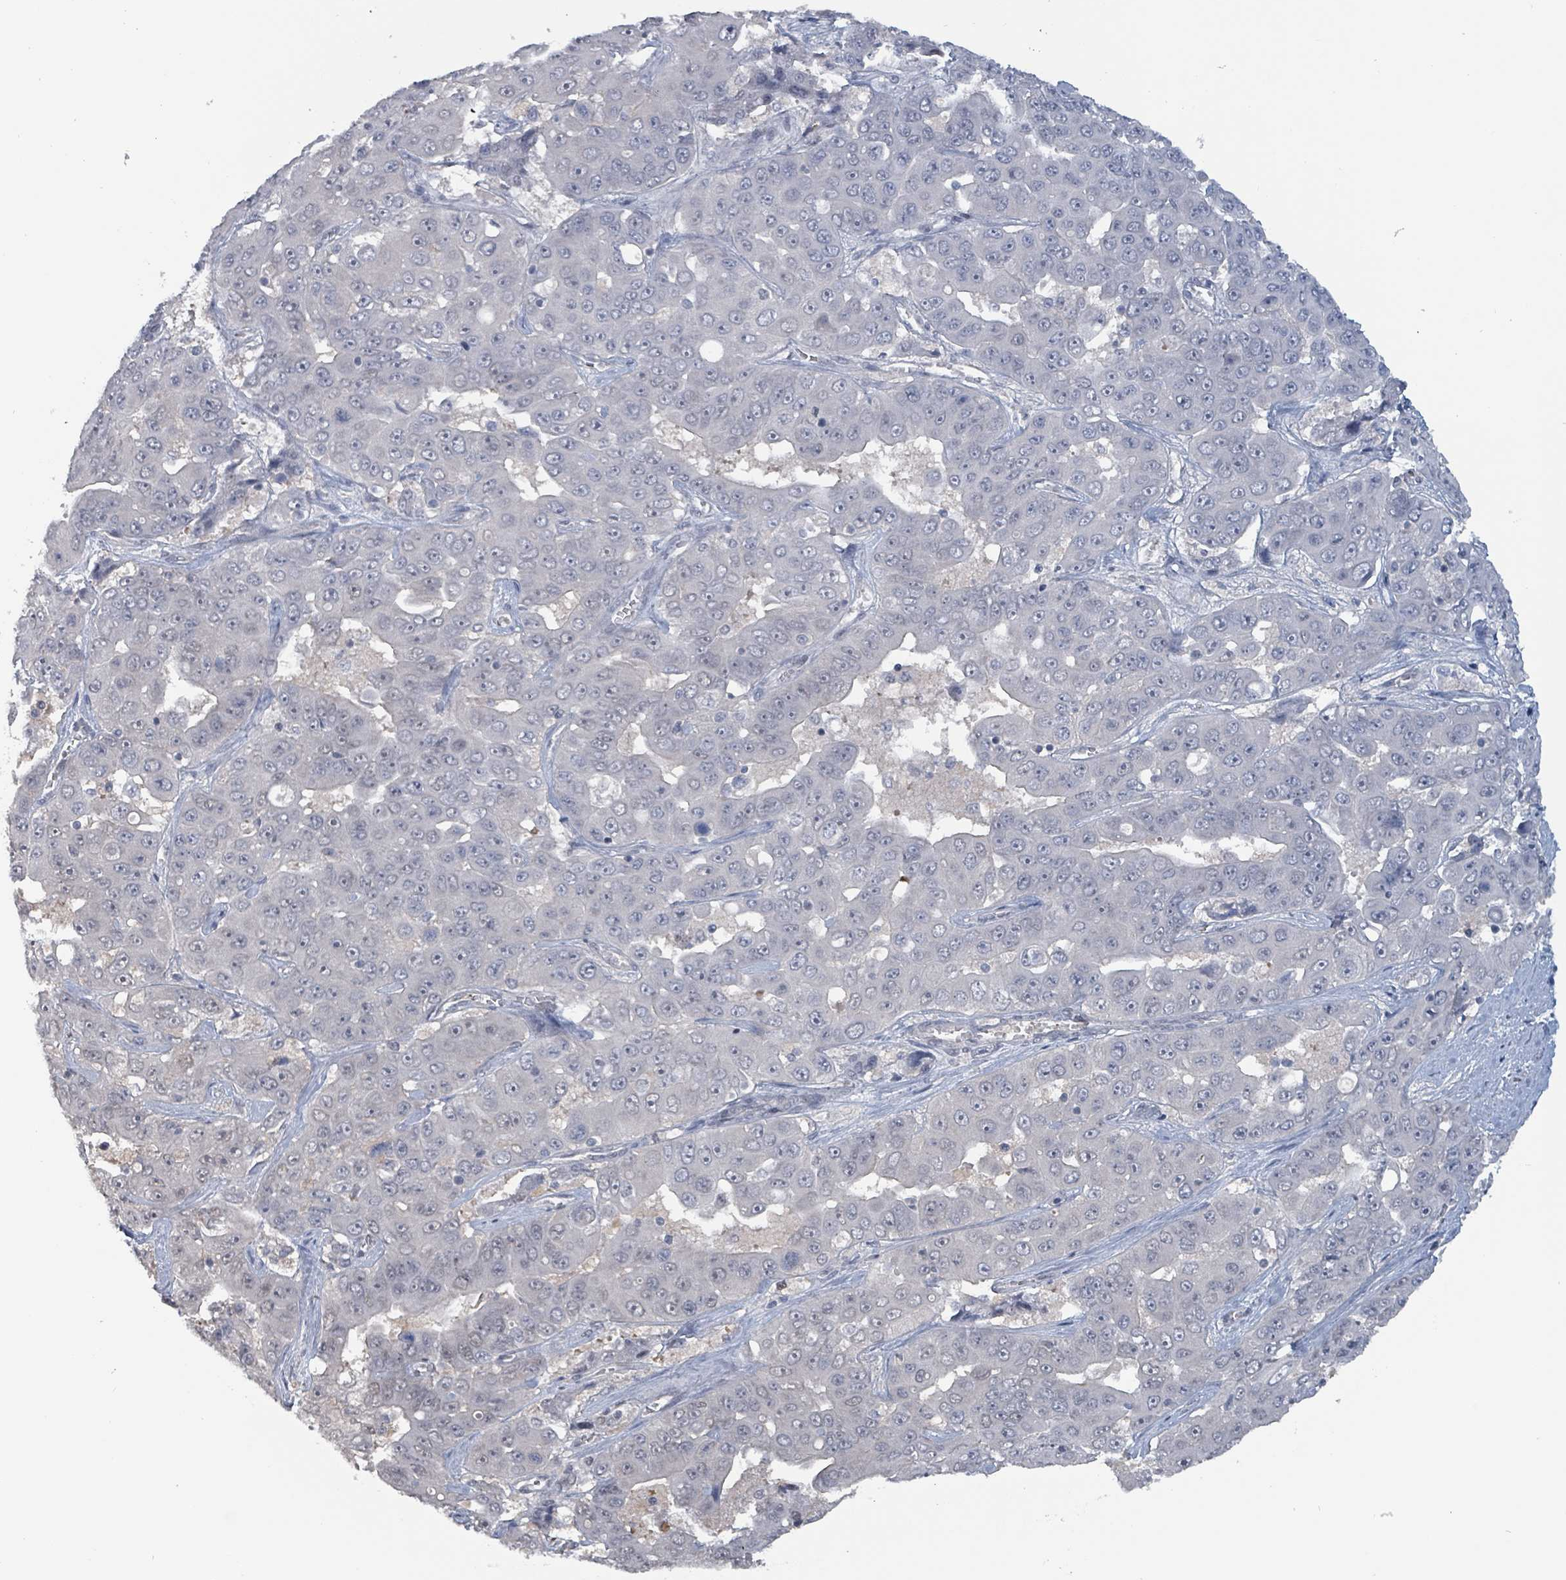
{"staining": {"intensity": "negative", "quantity": "none", "location": "none"}, "tissue": "liver cancer", "cell_type": "Tumor cells", "image_type": "cancer", "snomed": [{"axis": "morphology", "description": "Cholangiocarcinoma"}, {"axis": "topography", "description": "Liver"}], "caption": "Liver cancer was stained to show a protein in brown. There is no significant staining in tumor cells. (DAB IHC with hematoxylin counter stain).", "gene": "BIVM", "patient": {"sex": "female", "age": 52}}